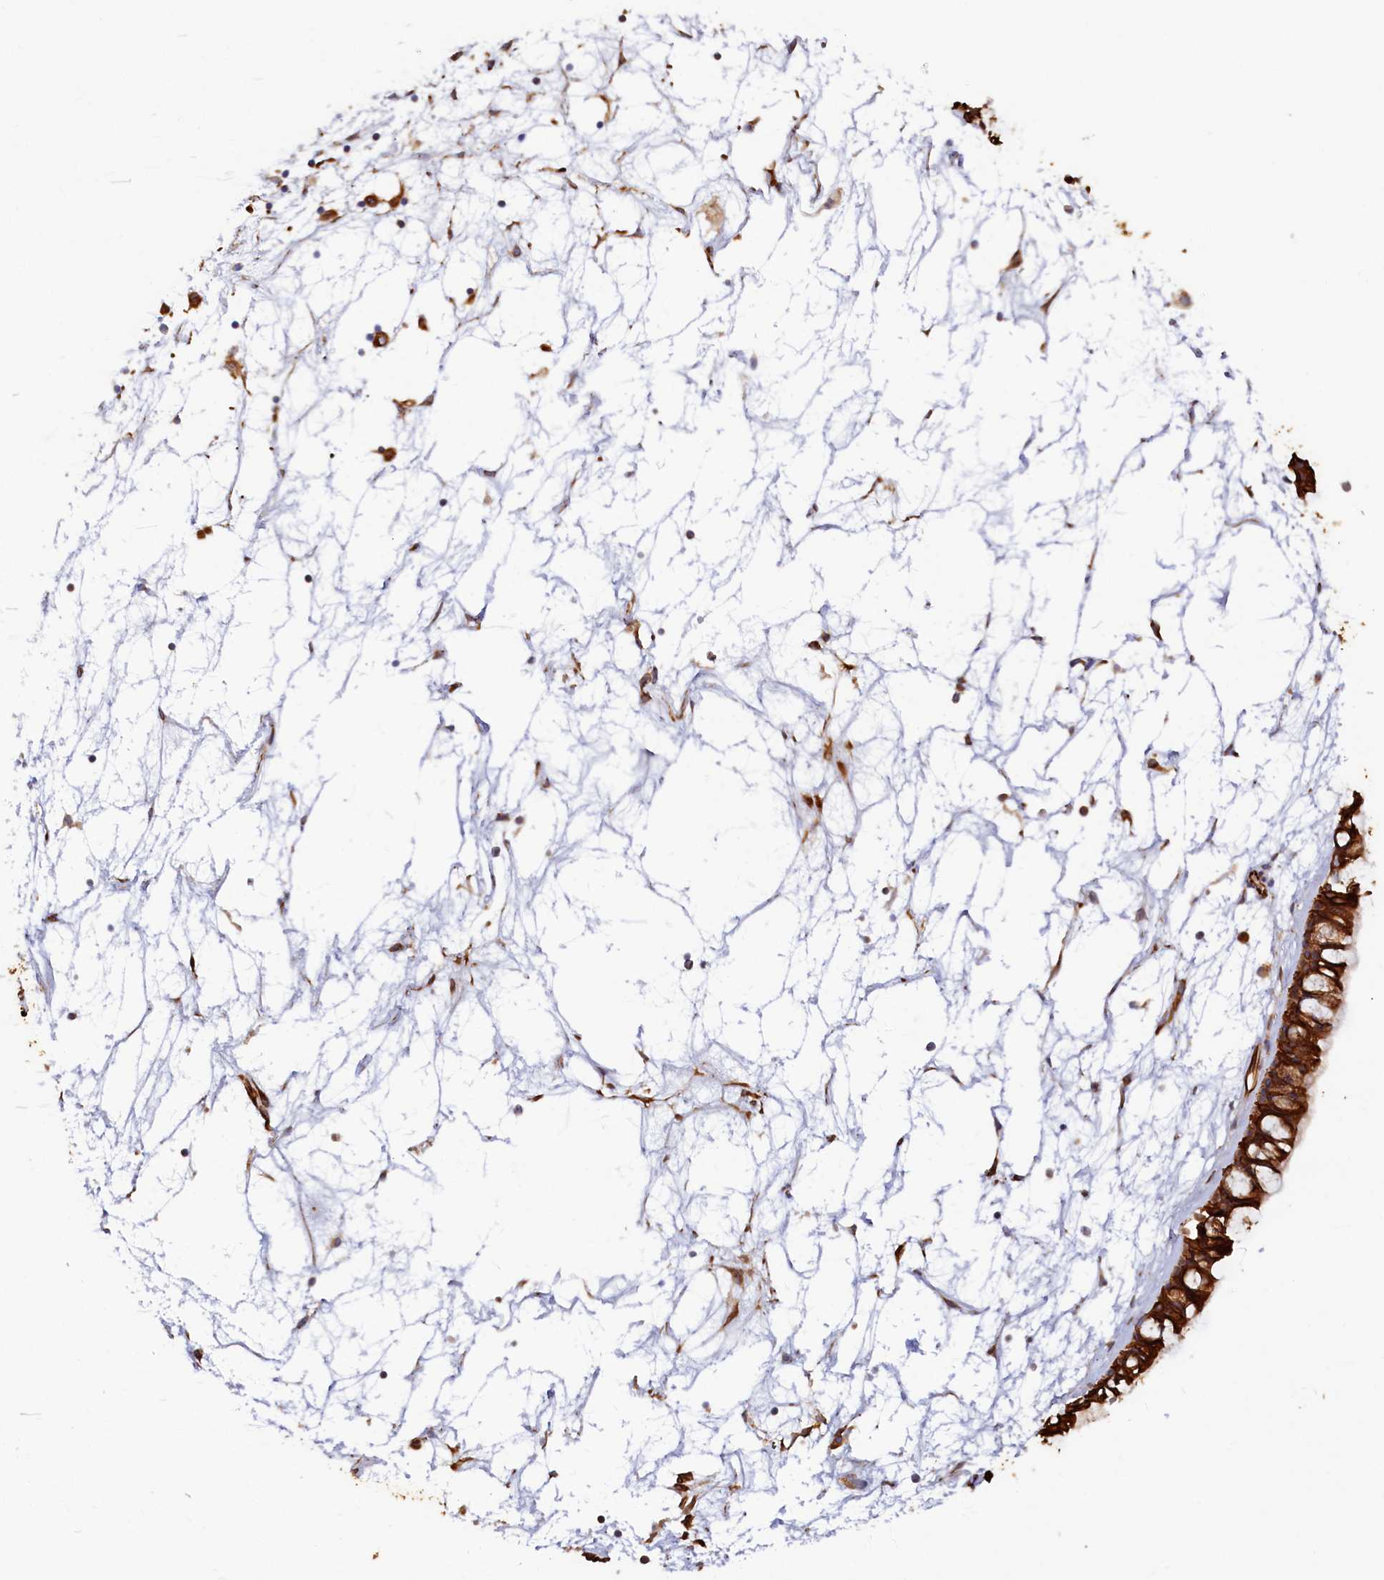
{"staining": {"intensity": "strong", "quantity": ">75%", "location": "cytoplasmic/membranous"}, "tissue": "nasopharynx", "cell_type": "Respiratory epithelial cells", "image_type": "normal", "snomed": [{"axis": "morphology", "description": "Normal tissue, NOS"}, {"axis": "topography", "description": "Nasopharynx"}], "caption": "Nasopharynx stained with a brown dye reveals strong cytoplasmic/membranous positive positivity in about >75% of respiratory epithelial cells.", "gene": "LRRC57", "patient": {"sex": "male", "age": 64}}